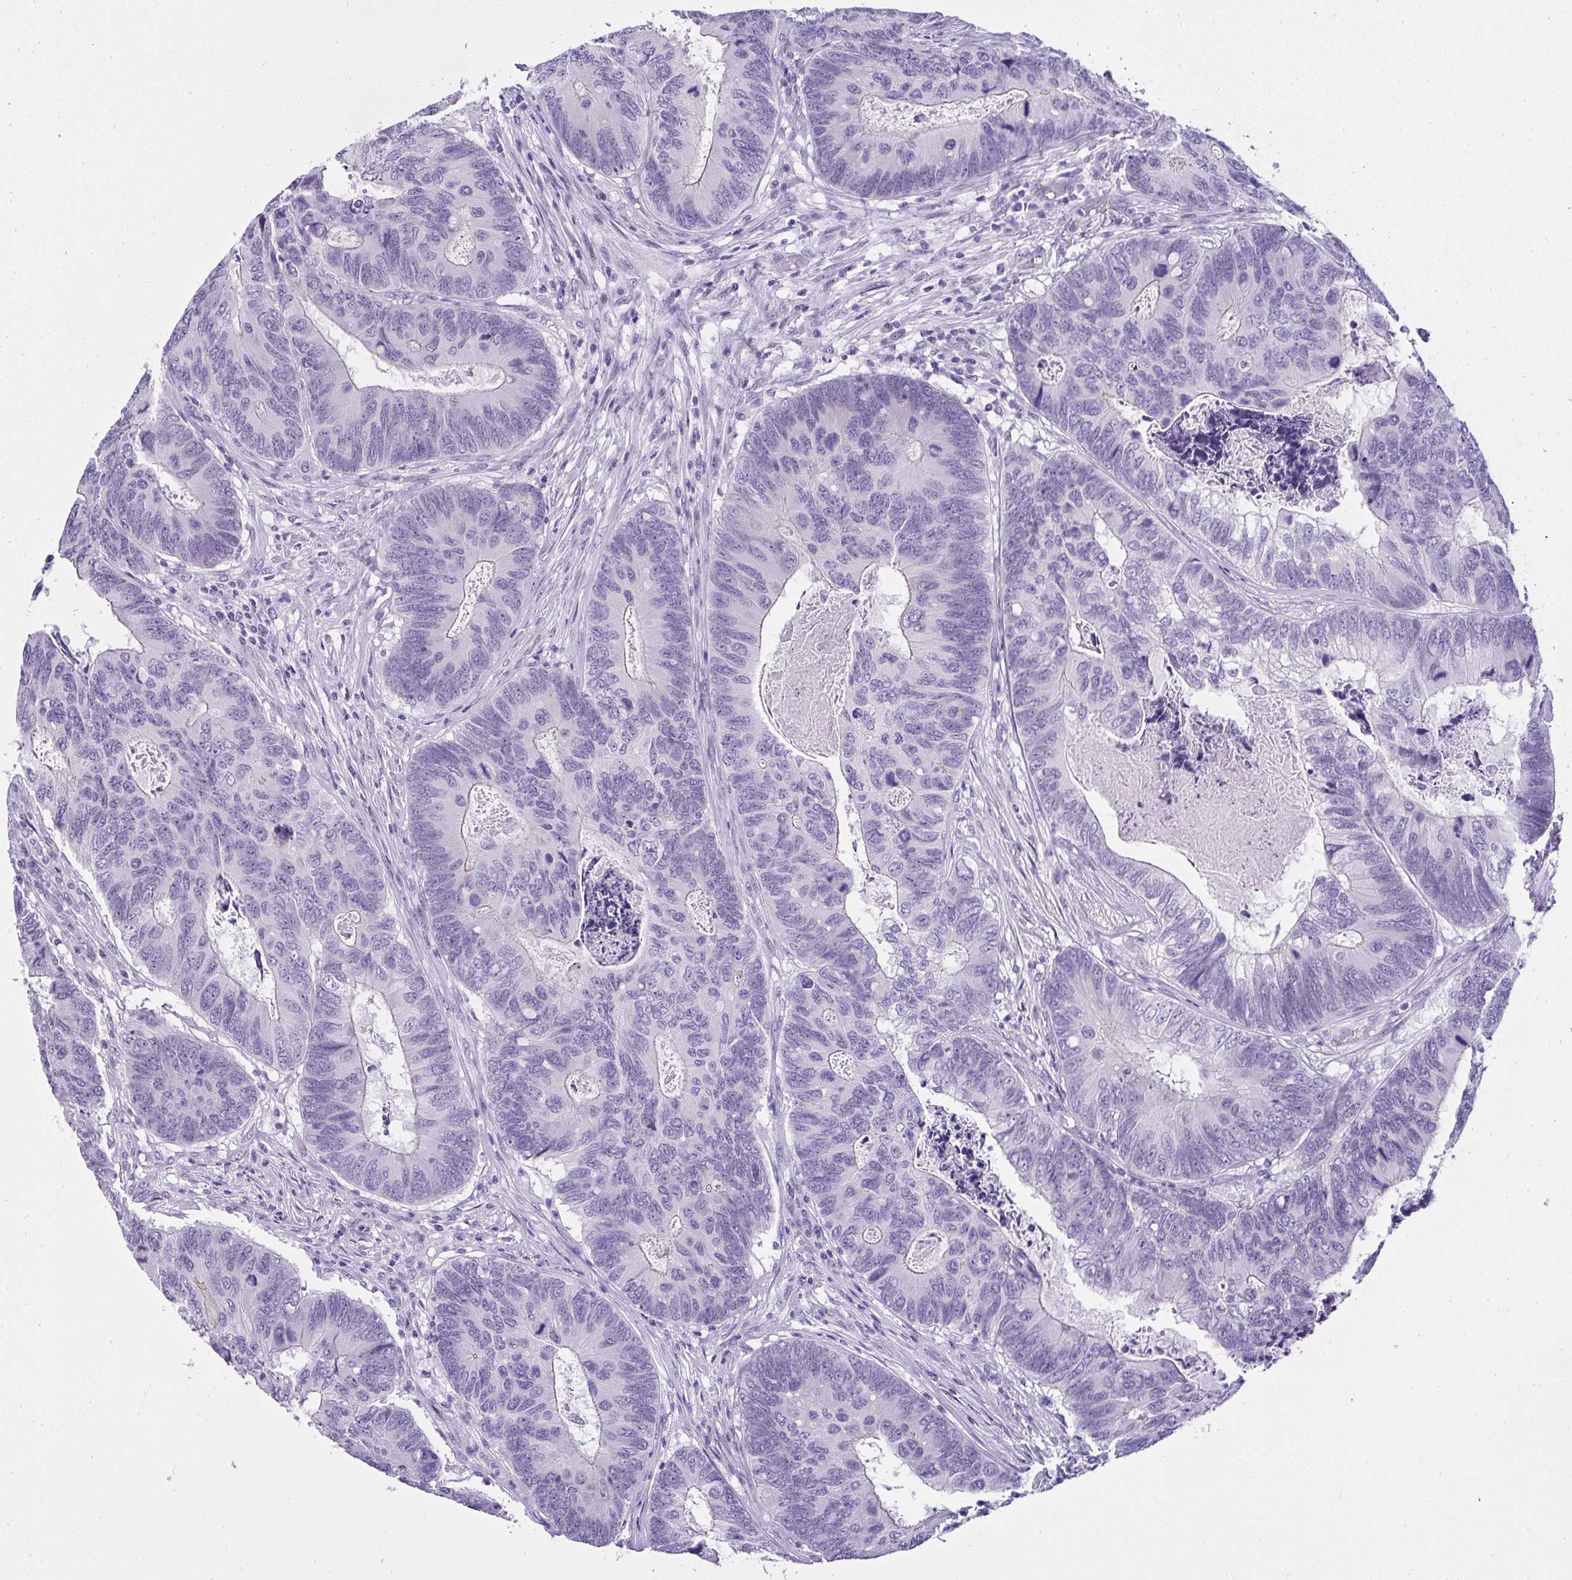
{"staining": {"intensity": "negative", "quantity": "none", "location": "none"}, "tissue": "colorectal cancer", "cell_type": "Tumor cells", "image_type": "cancer", "snomed": [{"axis": "morphology", "description": "Adenocarcinoma, NOS"}, {"axis": "topography", "description": "Colon"}], "caption": "Image shows no protein staining in tumor cells of colorectal cancer (adenocarcinoma) tissue. (DAB immunohistochemistry (IHC) visualized using brightfield microscopy, high magnification).", "gene": "RNF183", "patient": {"sex": "female", "age": 67}}